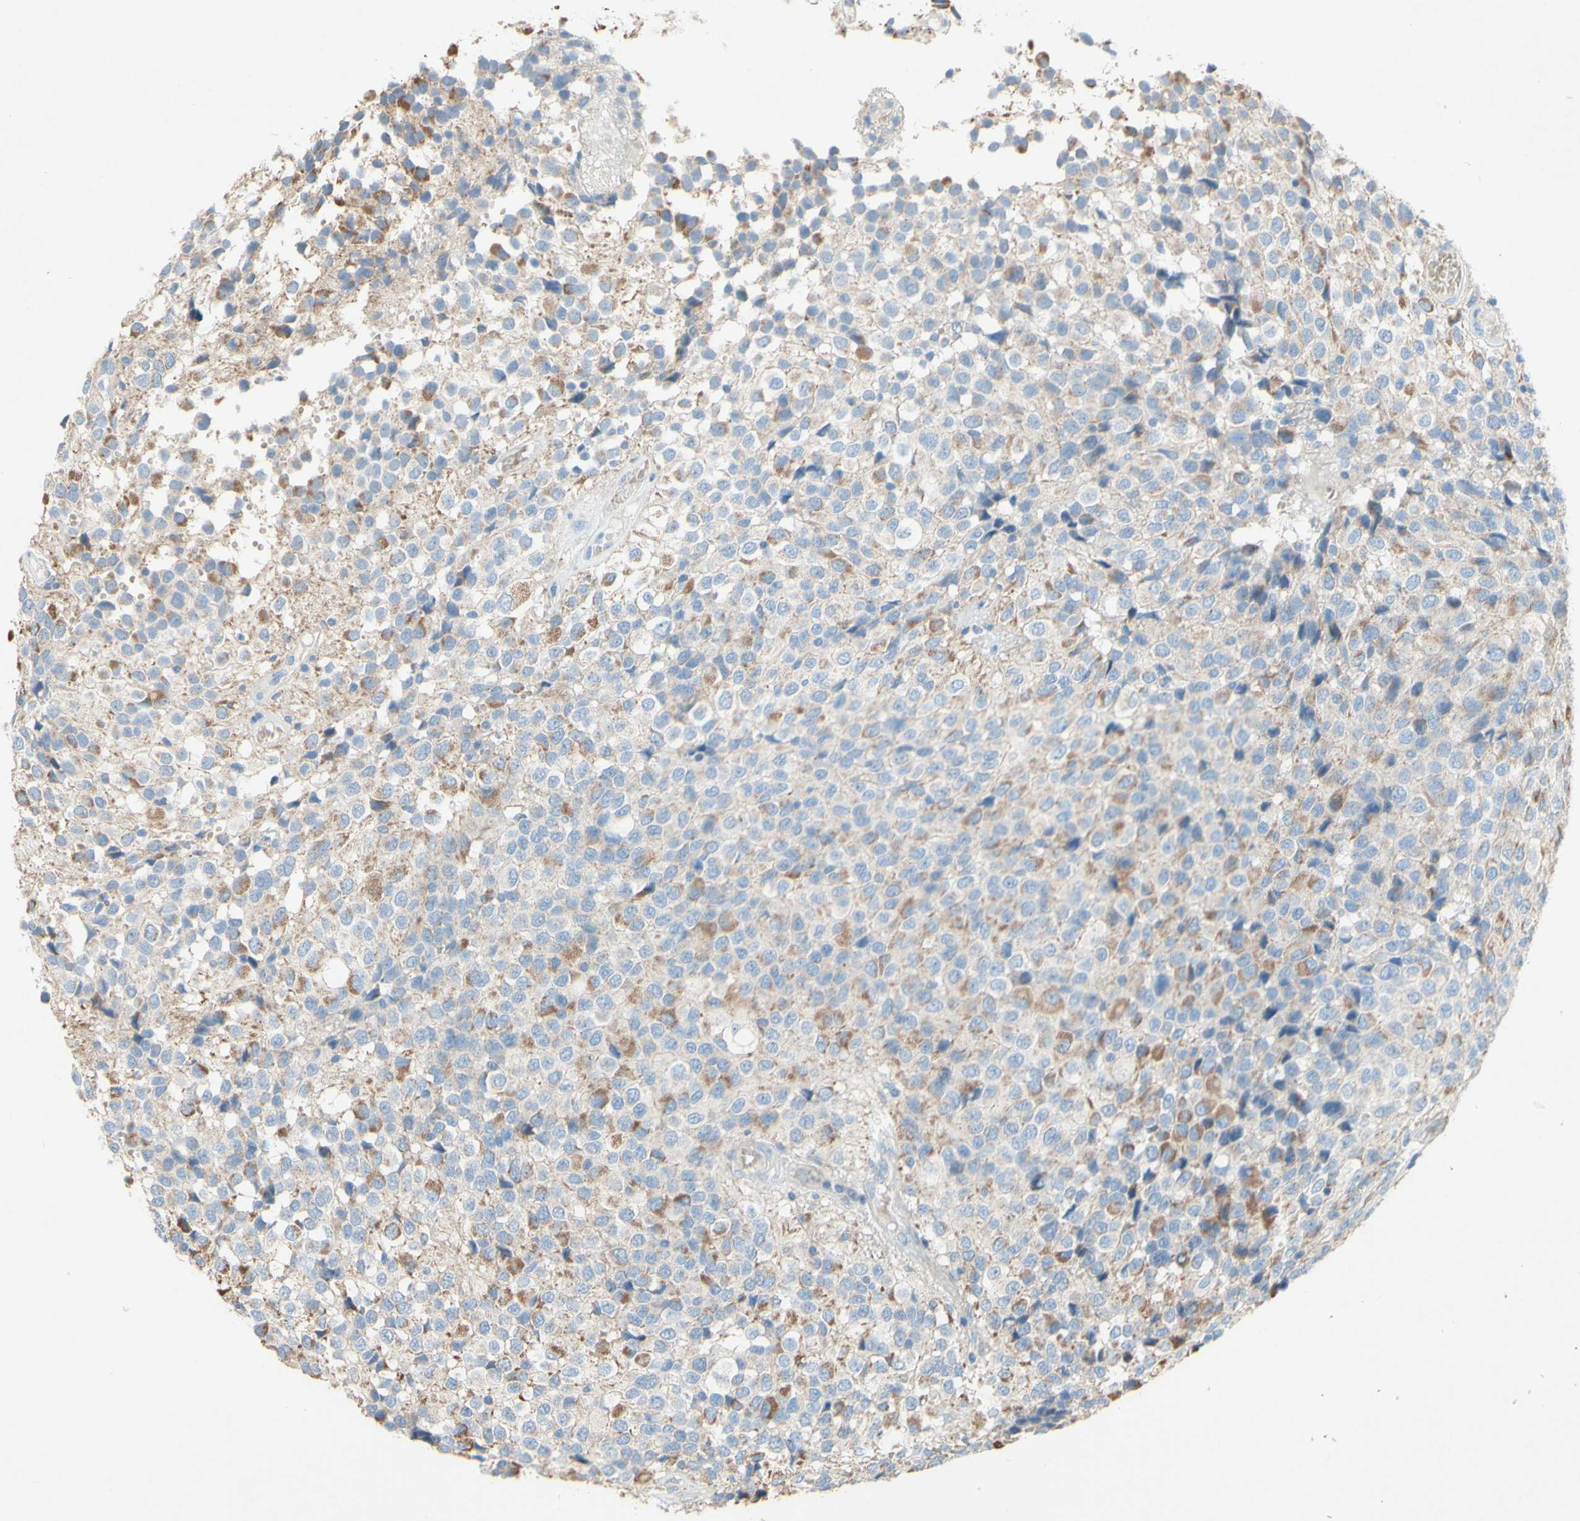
{"staining": {"intensity": "weak", "quantity": "<25%", "location": "cytoplasmic/membranous"}, "tissue": "glioma", "cell_type": "Tumor cells", "image_type": "cancer", "snomed": [{"axis": "morphology", "description": "Glioma, malignant, High grade"}, {"axis": "topography", "description": "Brain"}], "caption": "Tumor cells are negative for protein expression in human high-grade glioma (malignant). (Immunohistochemistry (ihc), brightfield microscopy, high magnification).", "gene": "ACADL", "patient": {"sex": "male", "age": 32}}